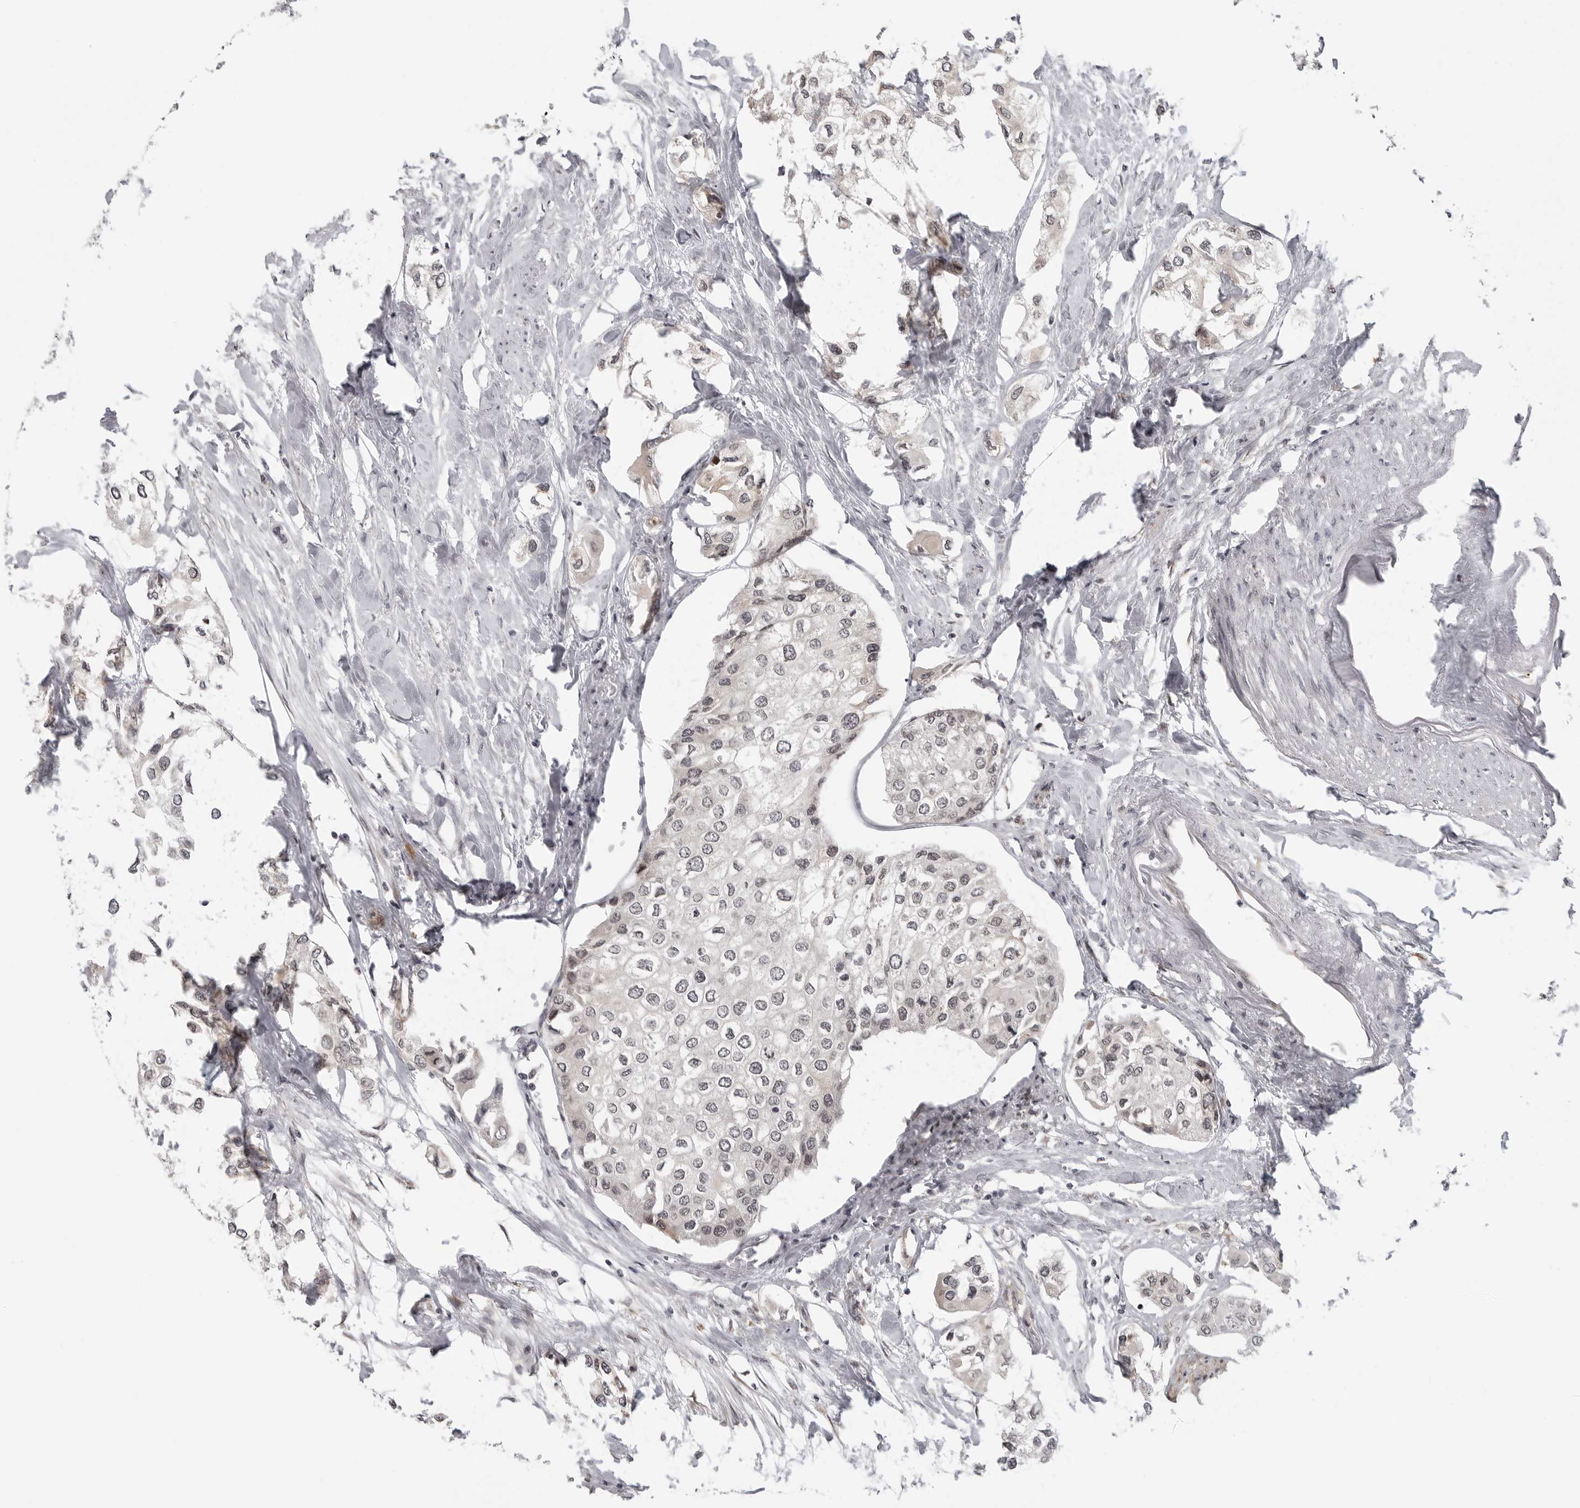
{"staining": {"intensity": "weak", "quantity": "<25%", "location": "nuclear"}, "tissue": "urothelial cancer", "cell_type": "Tumor cells", "image_type": "cancer", "snomed": [{"axis": "morphology", "description": "Urothelial carcinoma, High grade"}, {"axis": "topography", "description": "Urinary bladder"}], "caption": "This image is of urothelial cancer stained with immunohistochemistry to label a protein in brown with the nuclei are counter-stained blue. There is no expression in tumor cells.", "gene": "PRDM10", "patient": {"sex": "male", "age": 64}}